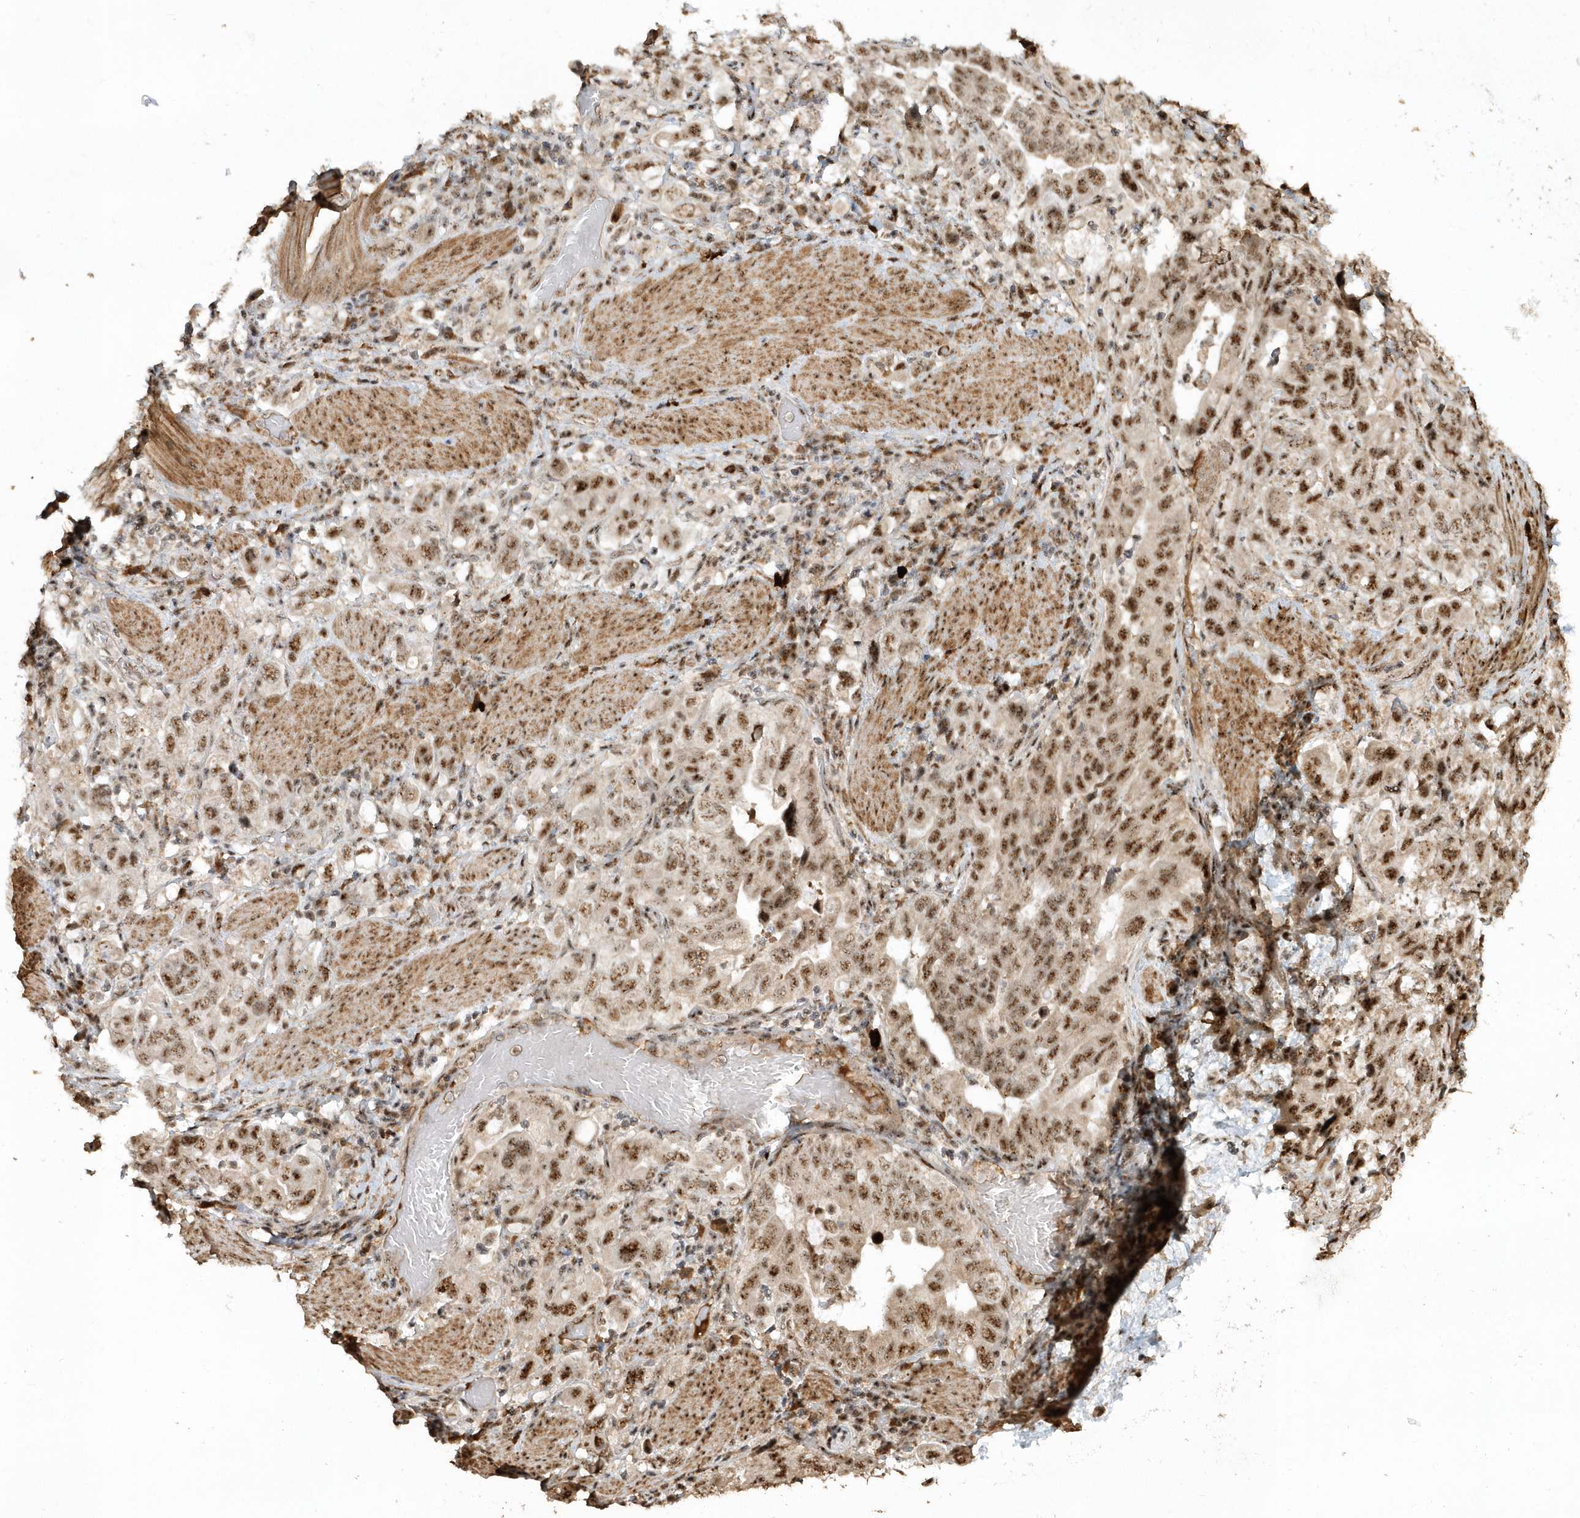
{"staining": {"intensity": "moderate", "quantity": ">75%", "location": "nuclear"}, "tissue": "stomach cancer", "cell_type": "Tumor cells", "image_type": "cancer", "snomed": [{"axis": "morphology", "description": "Adenocarcinoma, NOS"}, {"axis": "topography", "description": "Stomach, upper"}], "caption": "DAB (3,3'-diaminobenzidine) immunohistochemical staining of adenocarcinoma (stomach) reveals moderate nuclear protein expression in approximately >75% of tumor cells. (DAB = brown stain, brightfield microscopy at high magnification).", "gene": "POLR3B", "patient": {"sex": "male", "age": 62}}